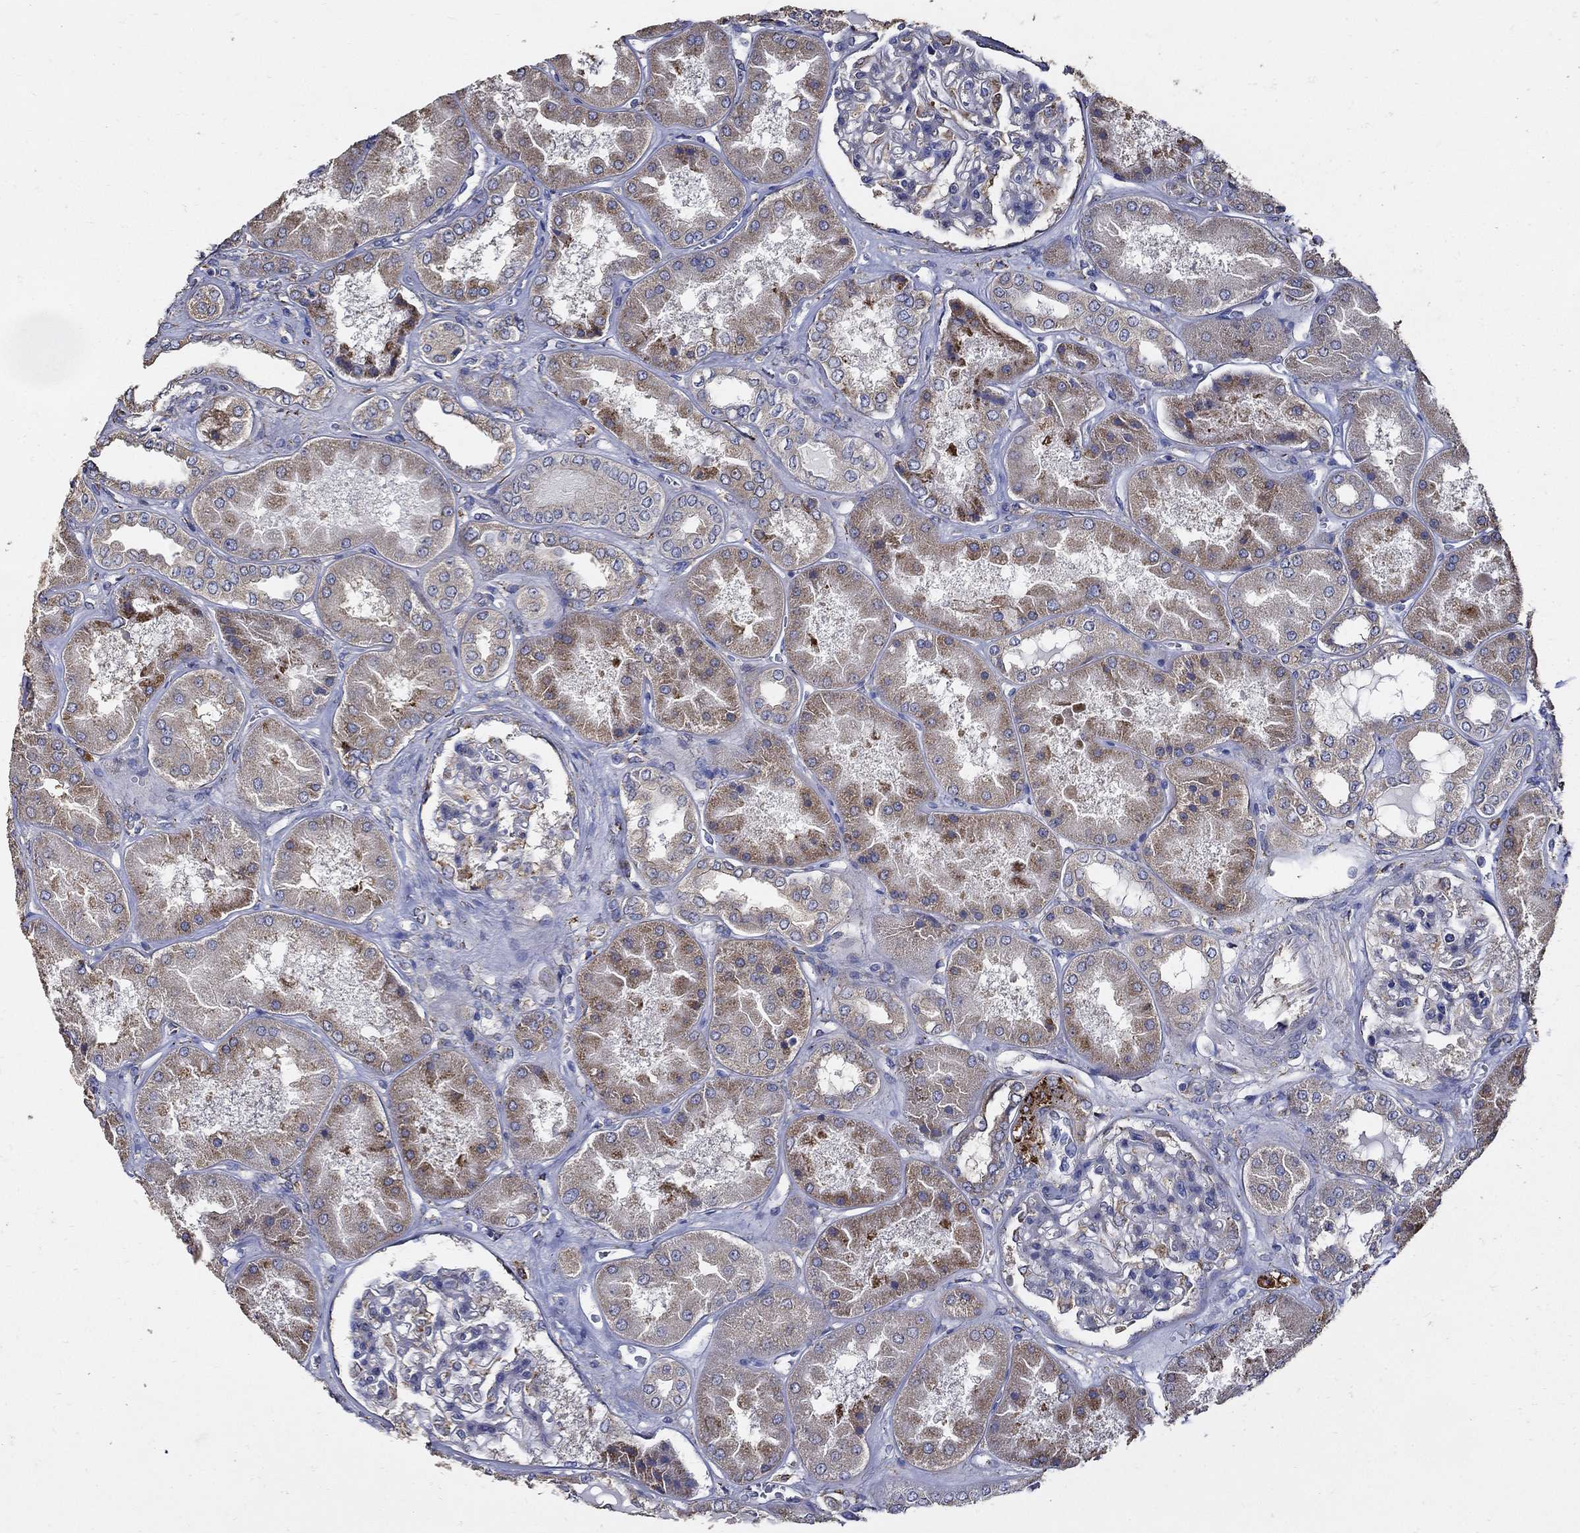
{"staining": {"intensity": "negative", "quantity": "none", "location": "none"}, "tissue": "kidney", "cell_type": "Cells in glomeruli", "image_type": "normal", "snomed": [{"axis": "morphology", "description": "Normal tissue, NOS"}, {"axis": "topography", "description": "Kidney"}], "caption": "An IHC photomicrograph of benign kidney is shown. There is no staining in cells in glomeruli of kidney.", "gene": "EMILIN3", "patient": {"sex": "female", "age": 56}}